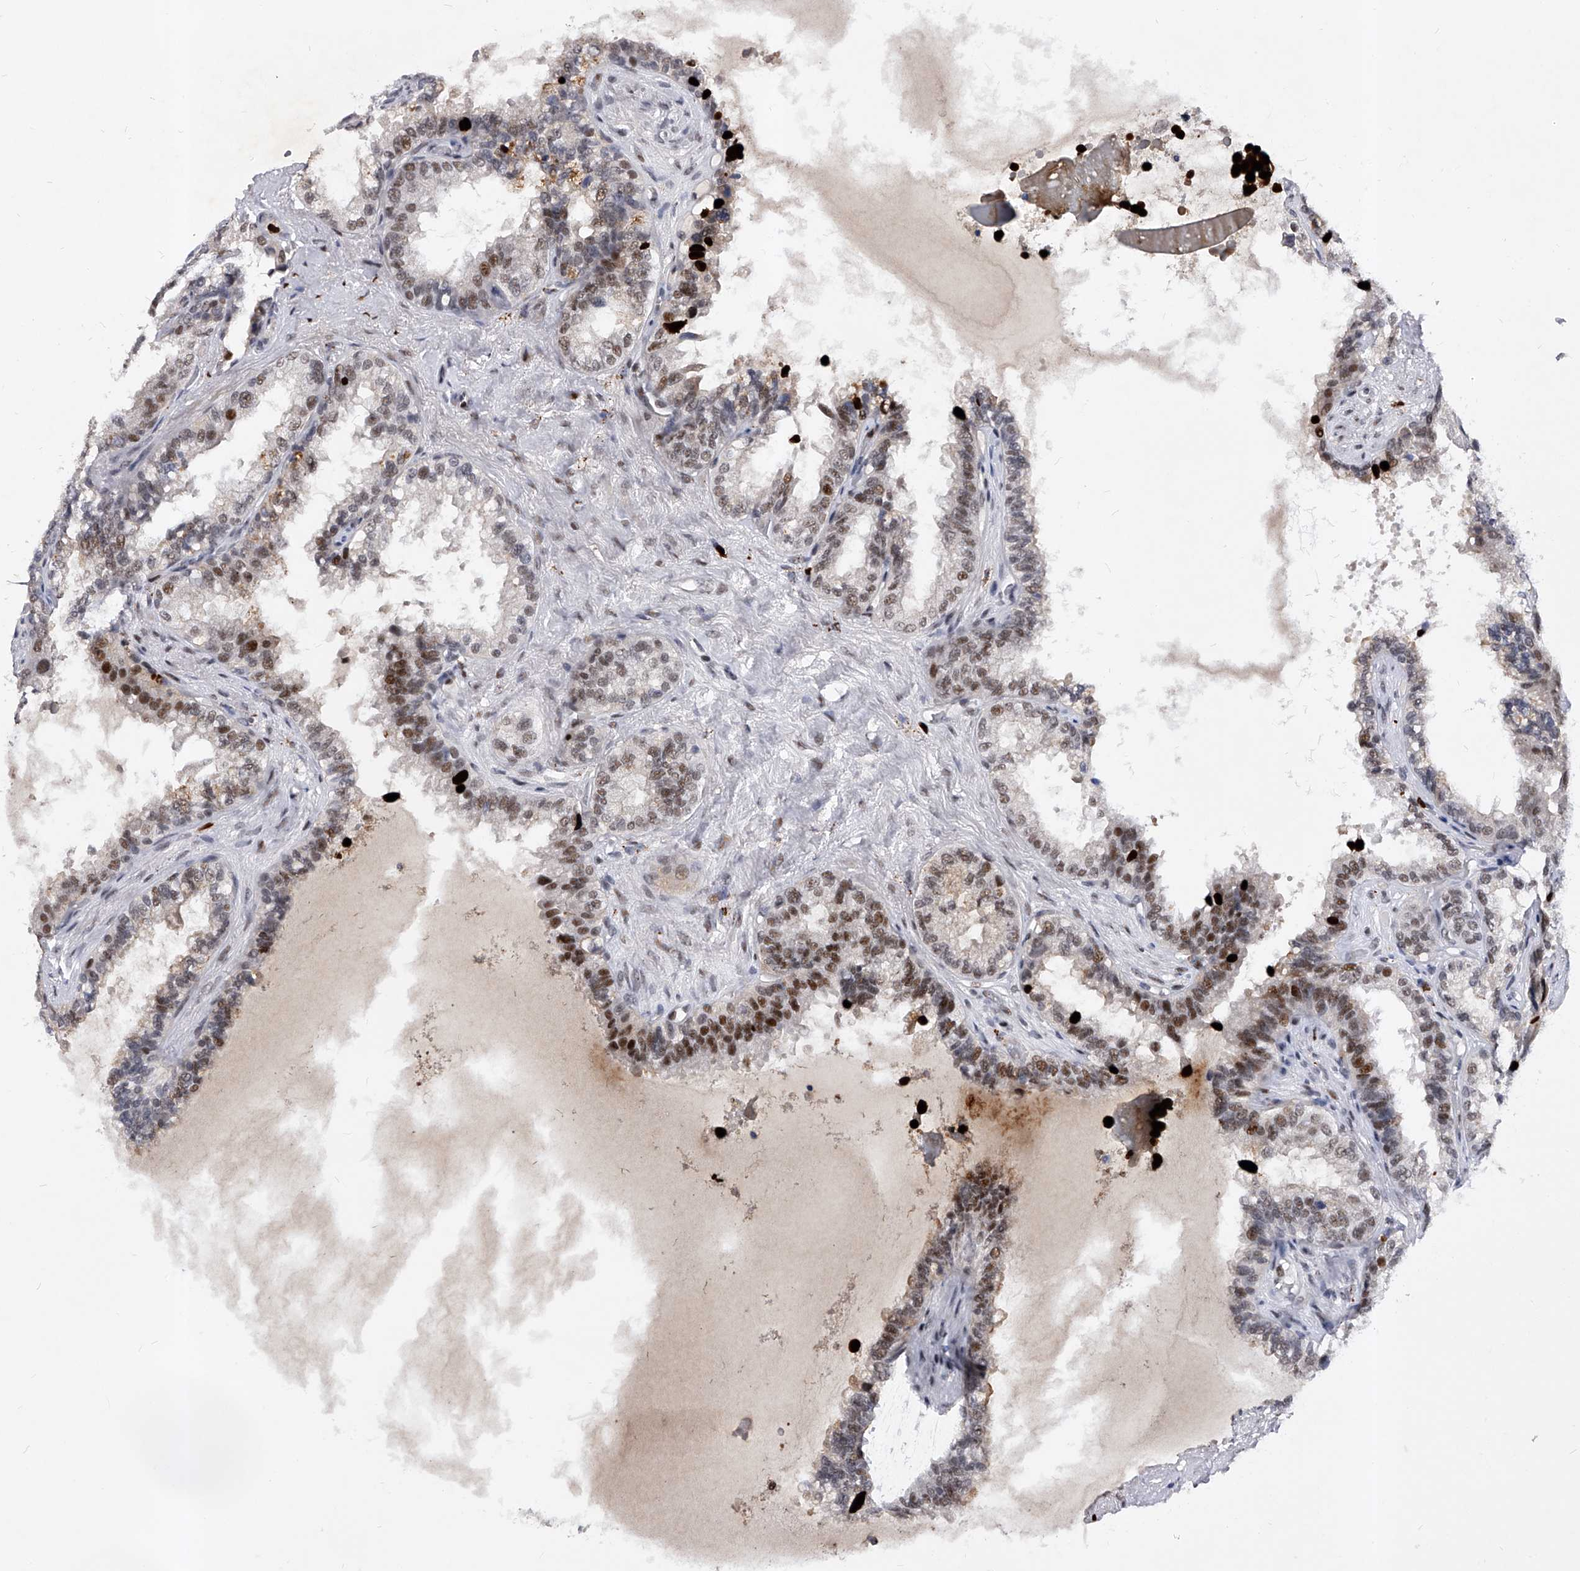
{"staining": {"intensity": "moderate", "quantity": ">75%", "location": "nuclear"}, "tissue": "seminal vesicle", "cell_type": "Glandular cells", "image_type": "normal", "snomed": [{"axis": "morphology", "description": "Normal tissue, NOS"}, {"axis": "topography", "description": "Seminal veicle"}], "caption": "An image of human seminal vesicle stained for a protein exhibits moderate nuclear brown staining in glandular cells. (Stains: DAB in brown, nuclei in blue, Microscopy: brightfield microscopy at high magnification).", "gene": "TESK2", "patient": {"sex": "male", "age": 80}}